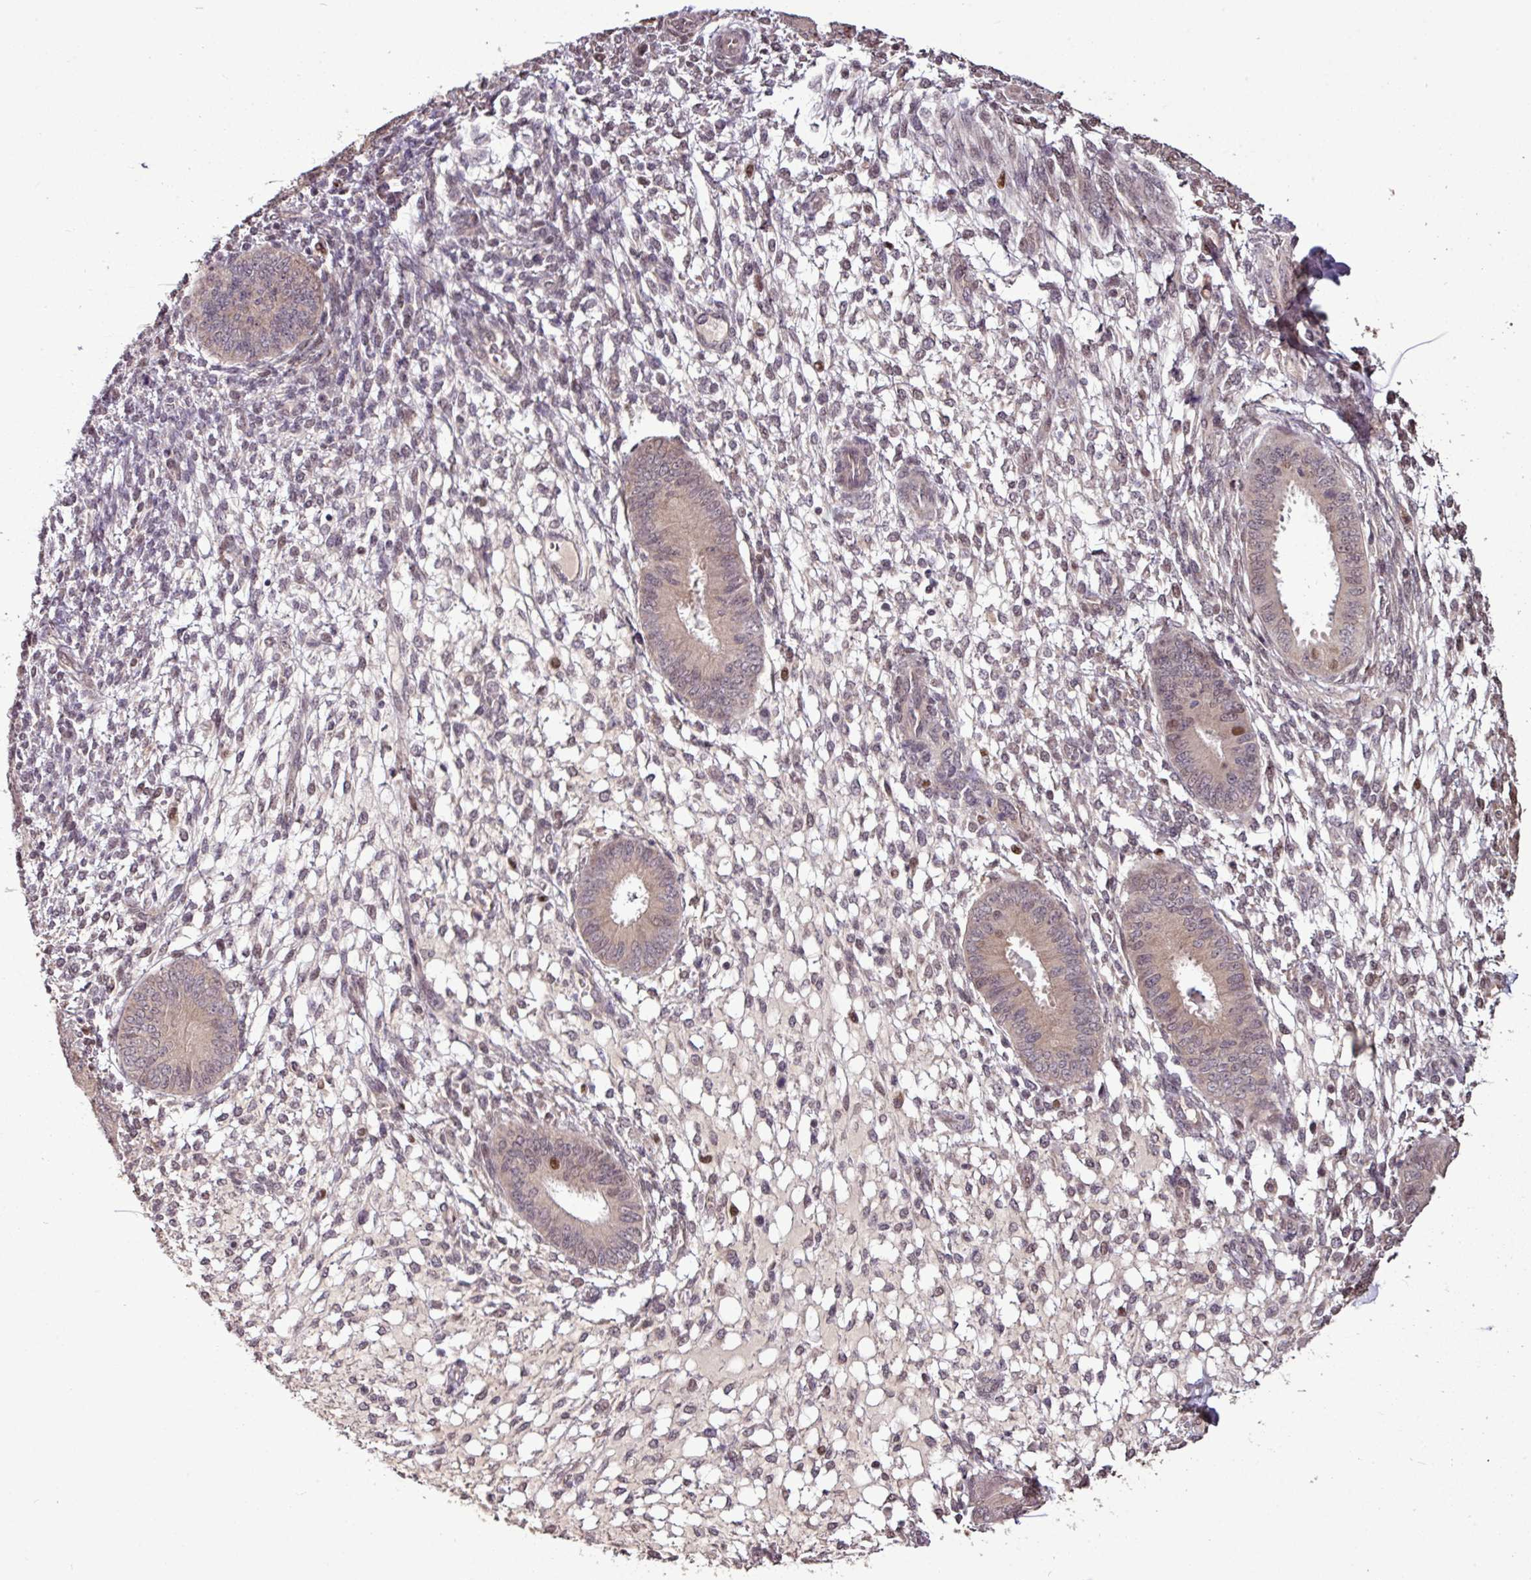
{"staining": {"intensity": "negative", "quantity": "none", "location": "none"}, "tissue": "endometrium", "cell_type": "Cells in endometrial stroma", "image_type": "normal", "snomed": [{"axis": "morphology", "description": "Normal tissue, NOS"}, {"axis": "topography", "description": "Endometrium"}], "caption": "Cells in endometrial stroma show no significant expression in normal endometrium. Brightfield microscopy of IHC stained with DAB (brown) and hematoxylin (blue), captured at high magnification.", "gene": "SKIC2", "patient": {"sex": "female", "age": 49}}